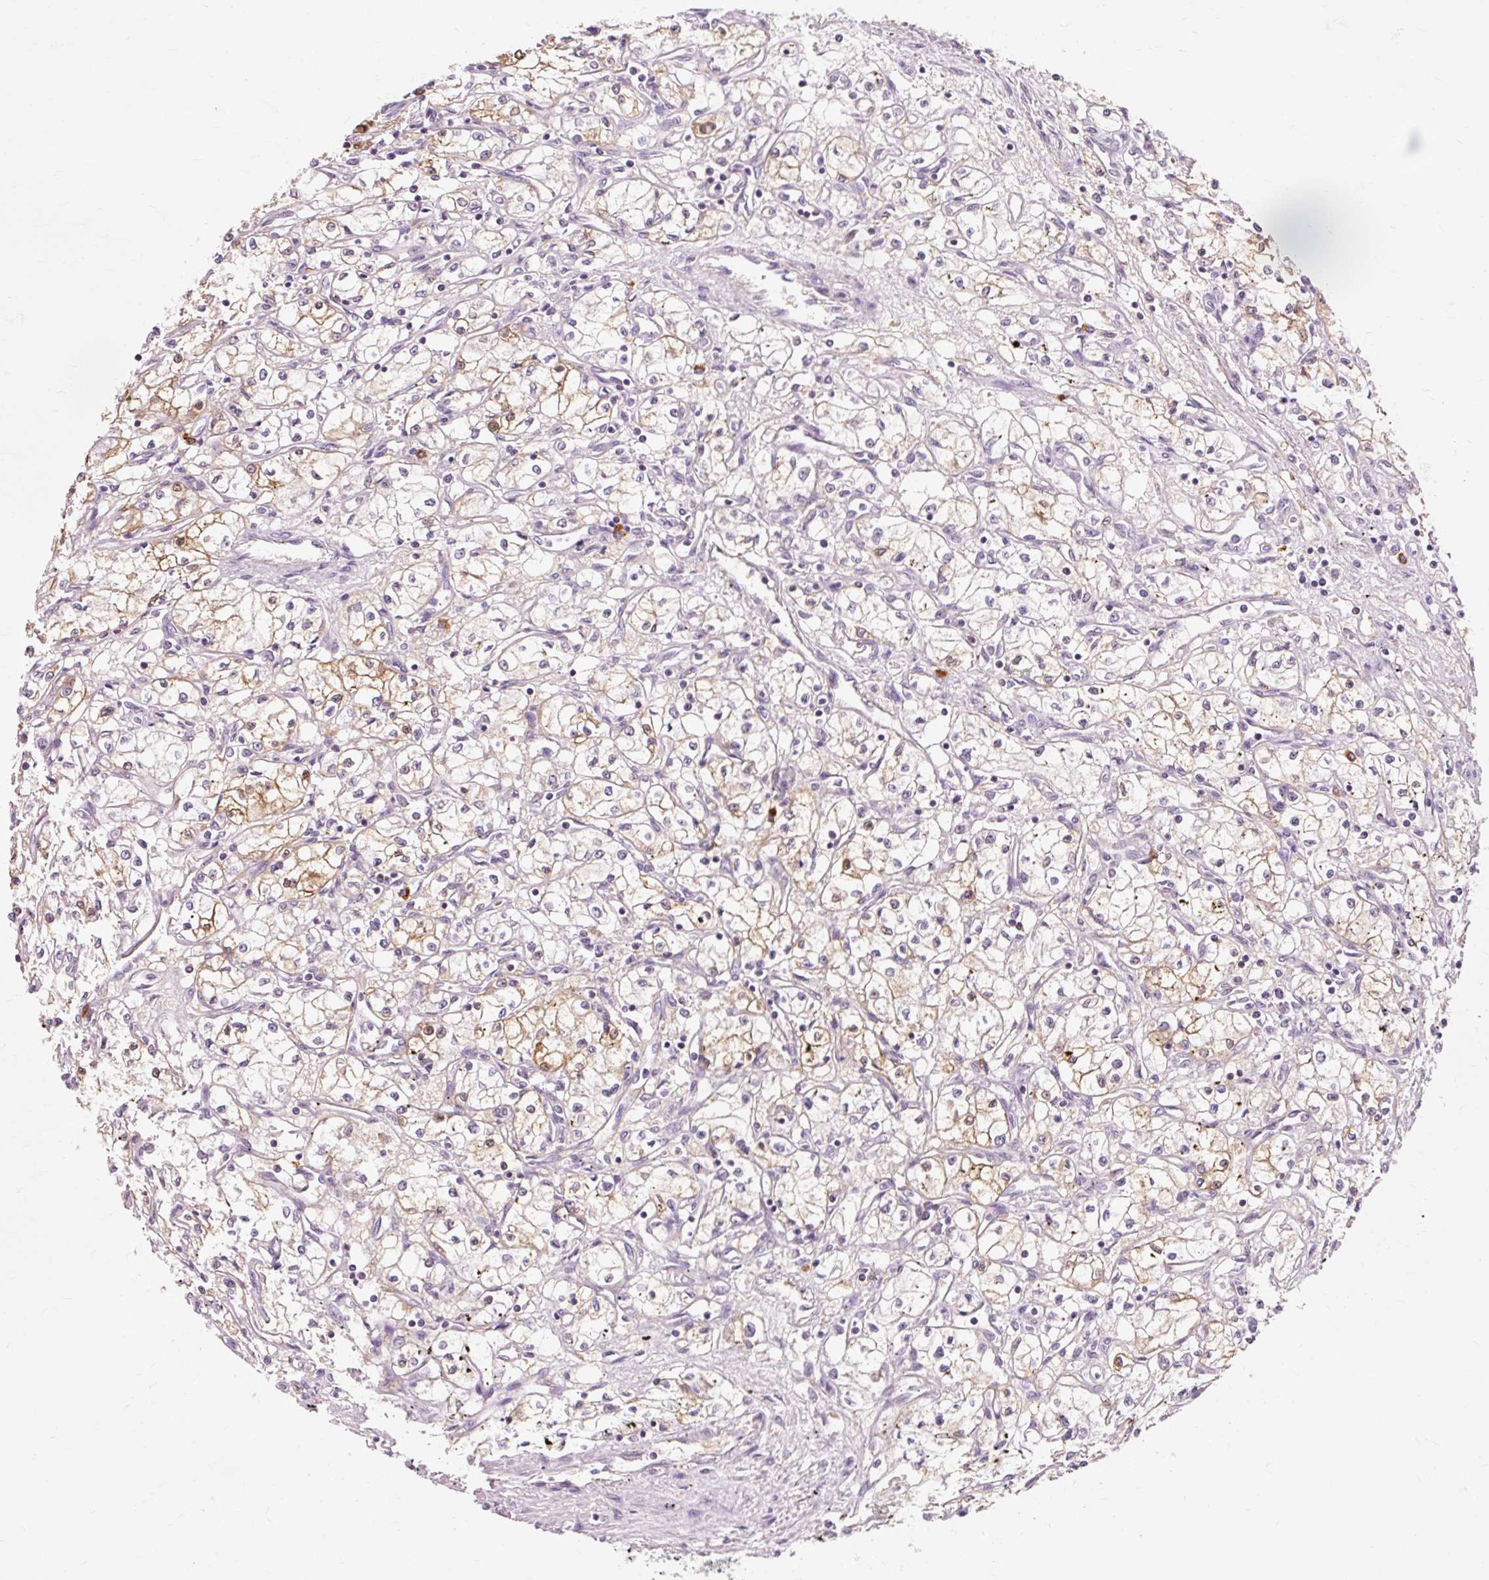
{"staining": {"intensity": "weak", "quantity": "25%-75%", "location": "cytoplasmic/membranous"}, "tissue": "renal cancer", "cell_type": "Tumor cells", "image_type": "cancer", "snomed": [{"axis": "morphology", "description": "Adenocarcinoma, NOS"}, {"axis": "topography", "description": "Kidney"}], "caption": "Tumor cells reveal weak cytoplasmic/membranous expression in about 25%-75% of cells in renal adenocarcinoma.", "gene": "VN1R2", "patient": {"sex": "male", "age": 59}}